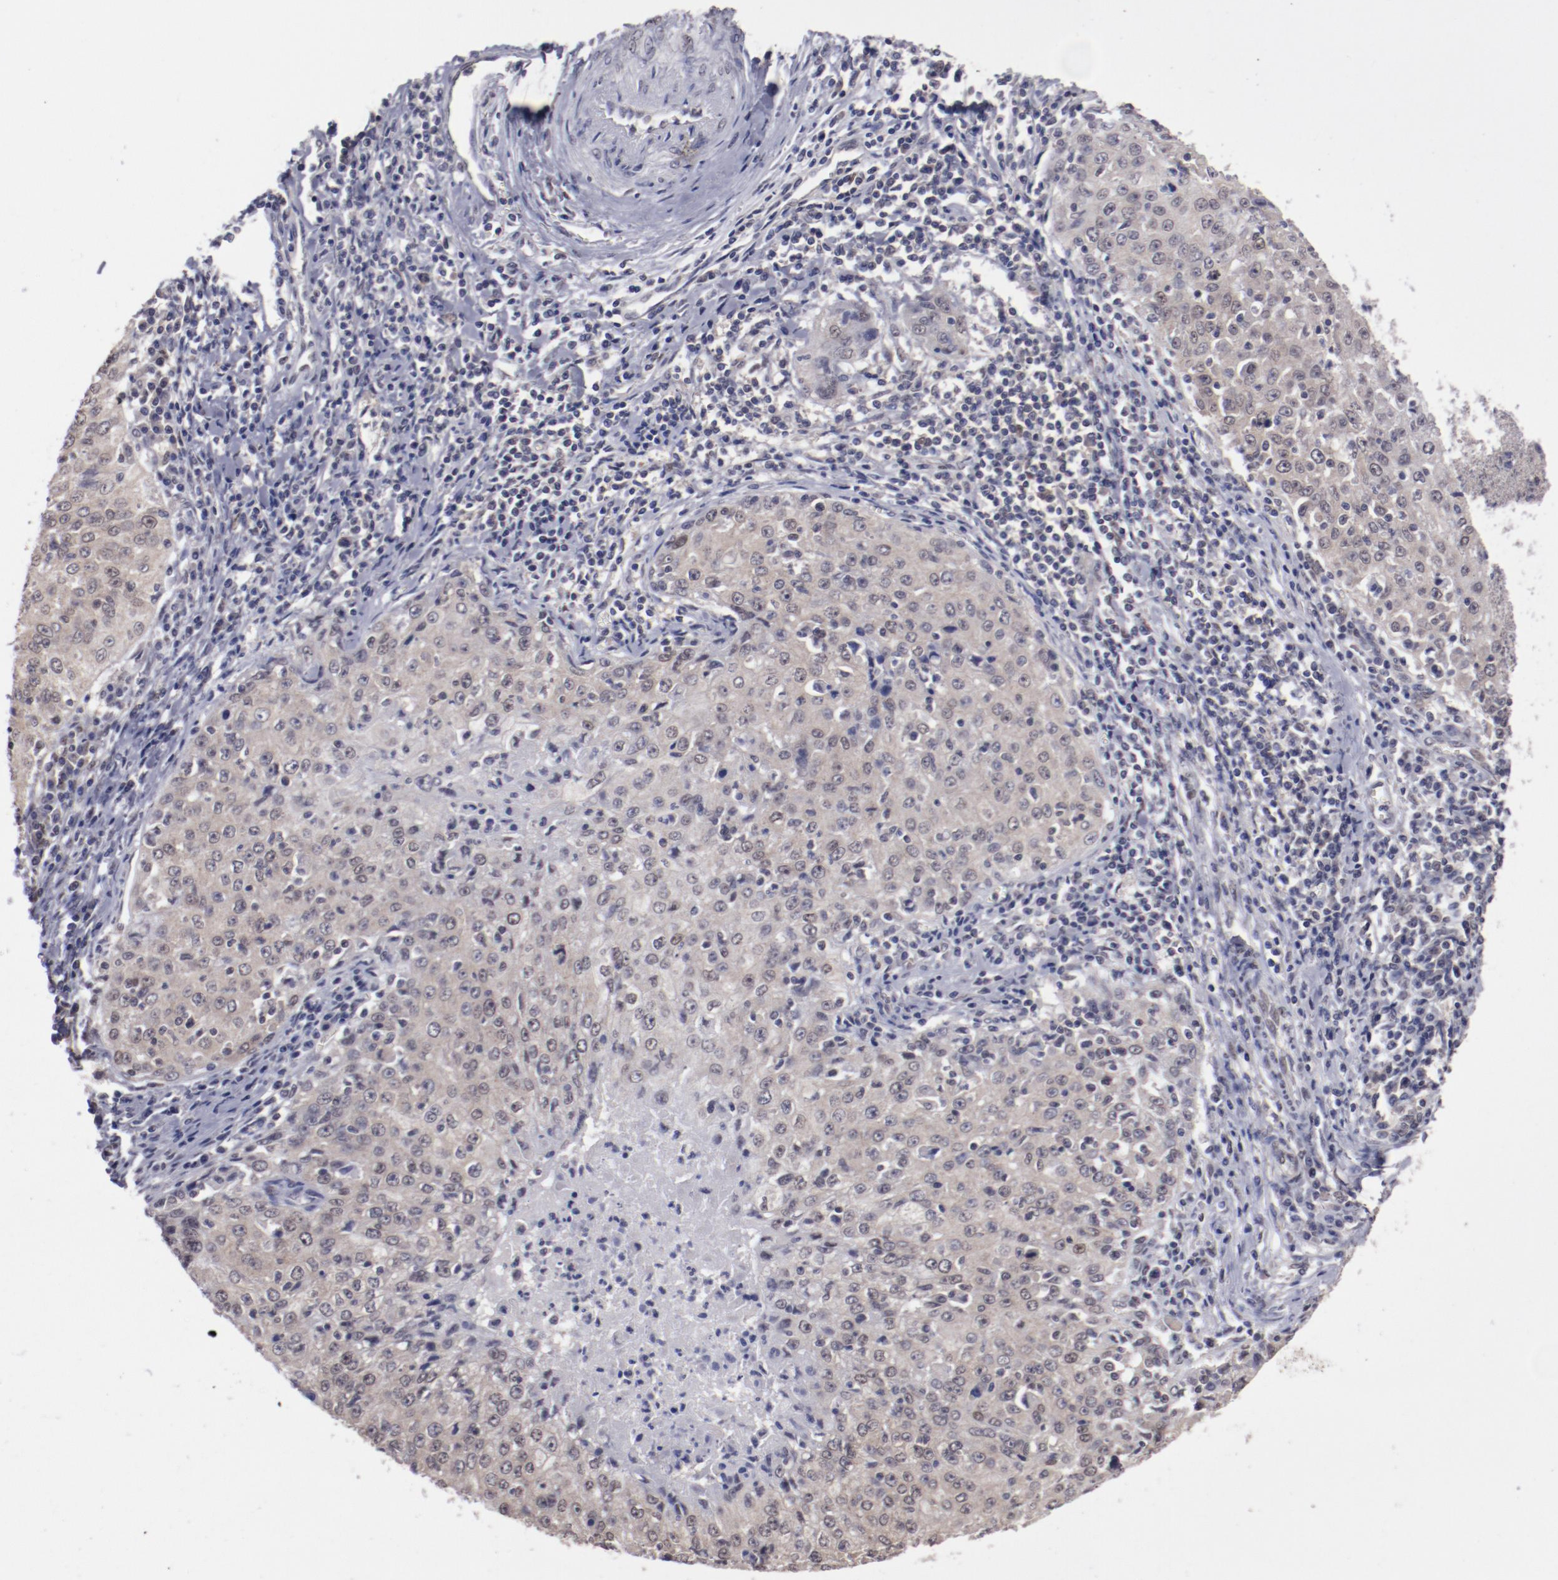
{"staining": {"intensity": "weak", "quantity": "<25%", "location": "cytoplasmic/membranous,nuclear"}, "tissue": "cervical cancer", "cell_type": "Tumor cells", "image_type": "cancer", "snomed": [{"axis": "morphology", "description": "Squamous cell carcinoma, NOS"}, {"axis": "topography", "description": "Cervix"}], "caption": "The micrograph reveals no staining of tumor cells in squamous cell carcinoma (cervical).", "gene": "ARNT", "patient": {"sex": "female", "age": 27}}